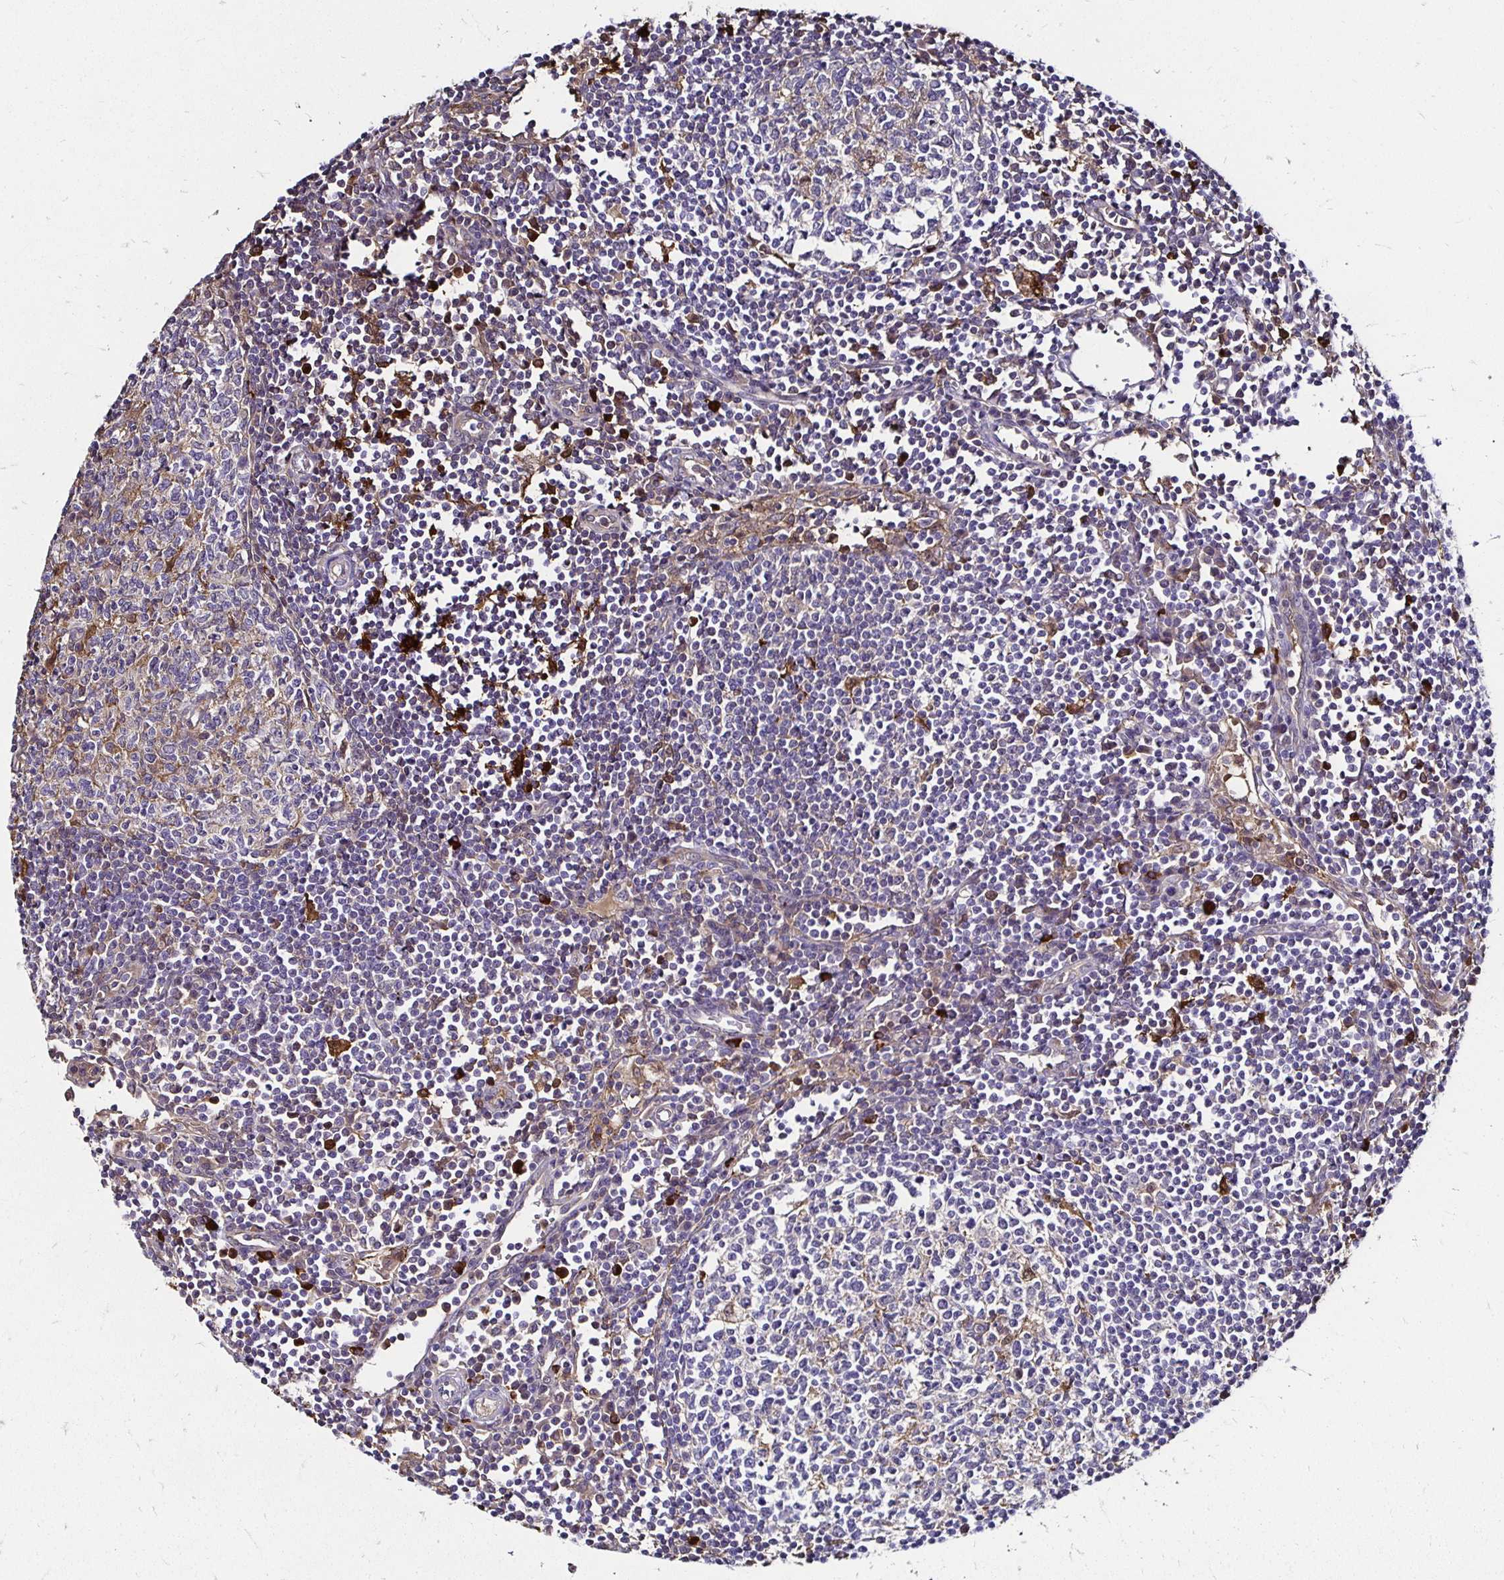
{"staining": {"intensity": "weak", "quantity": "<25%", "location": "cytoplasmic/membranous"}, "tissue": "lymph node", "cell_type": "Germinal center cells", "image_type": "normal", "snomed": [{"axis": "morphology", "description": "Normal tissue, NOS"}, {"axis": "topography", "description": "Lymph node"}], "caption": "Germinal center cells show no significant staining in benign lymph node.", "gene": "TXN", "patient": {"sex": "male", "age": 67}}